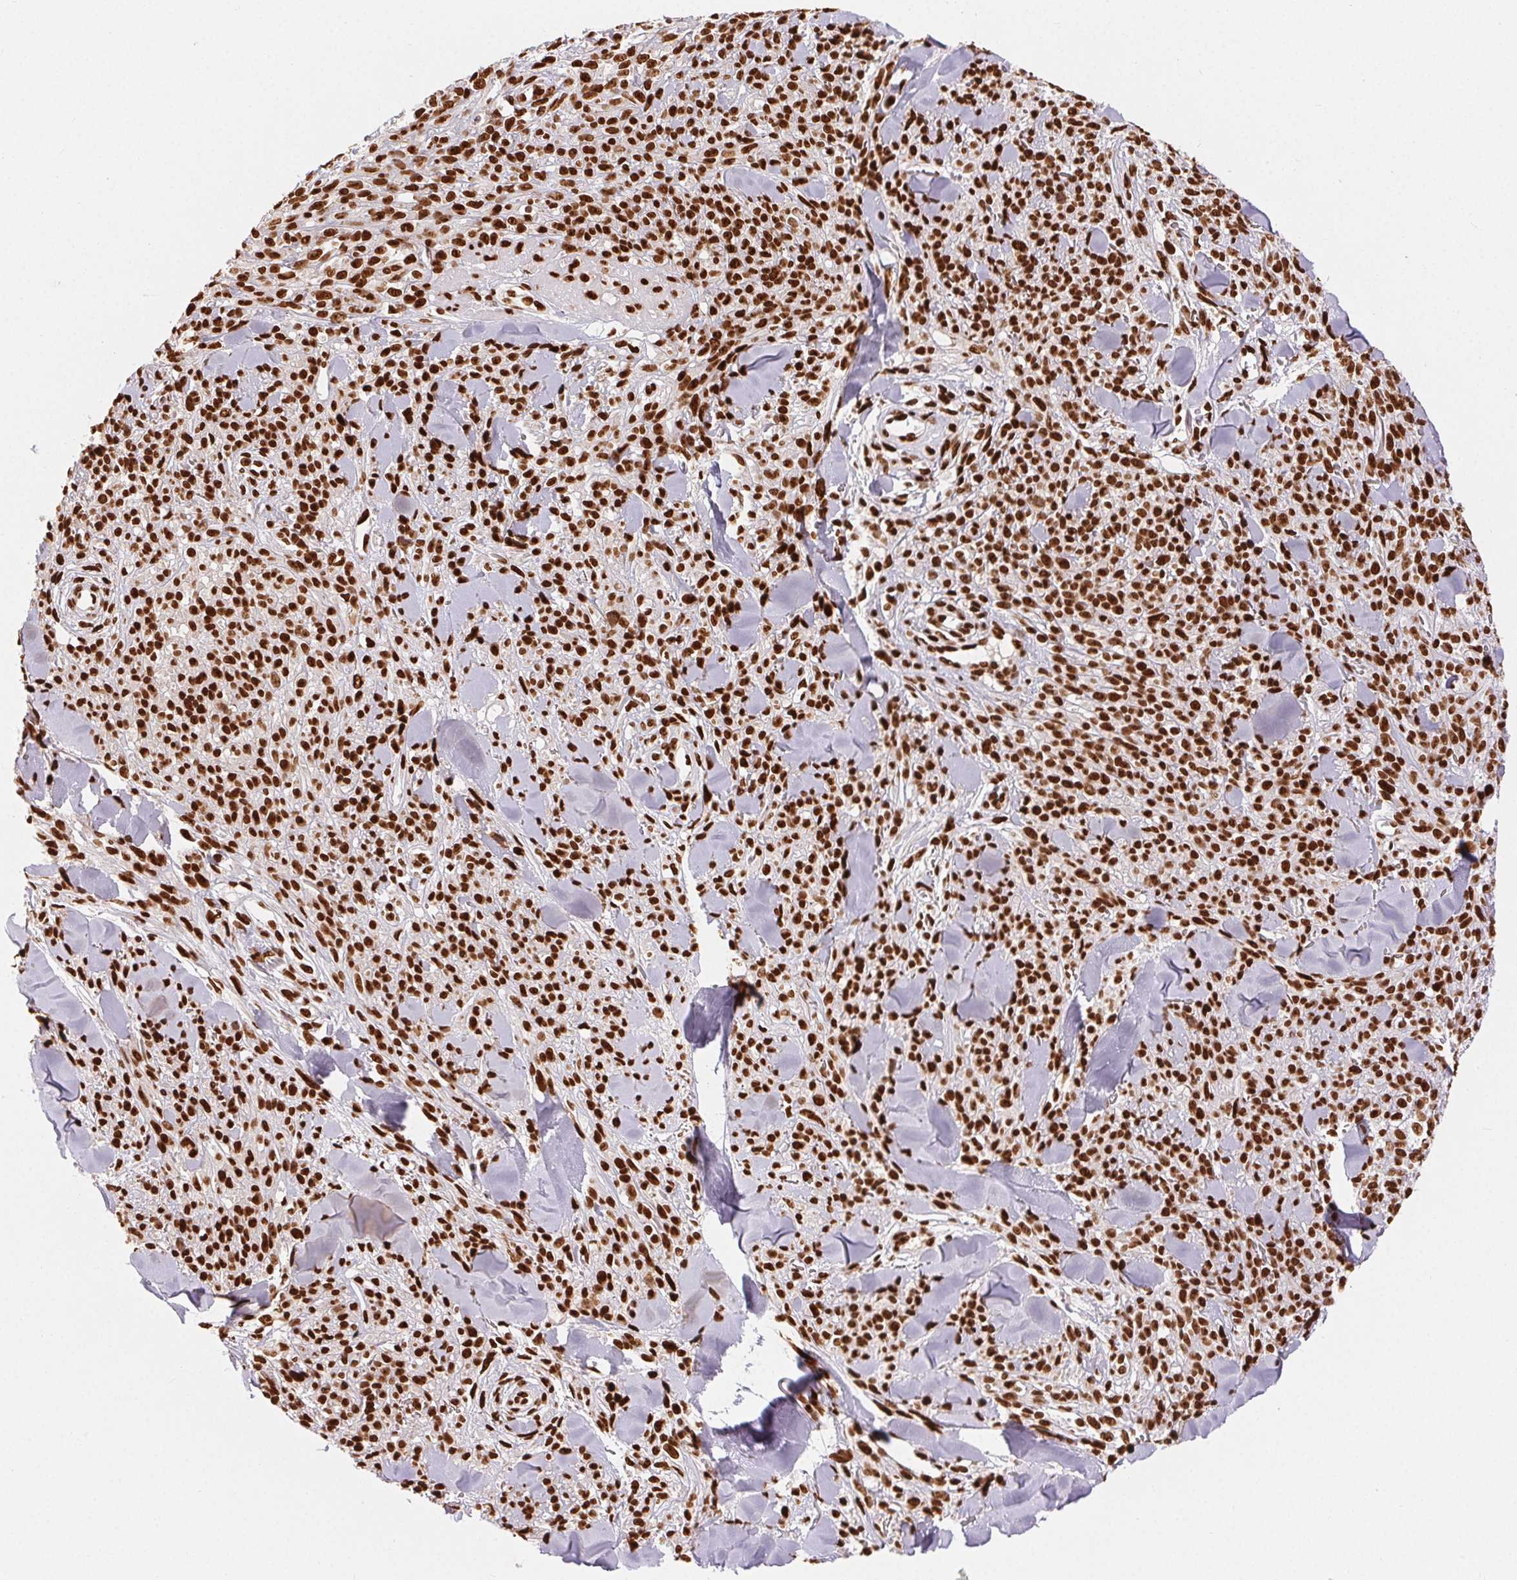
{"staining": {"intensity": "strong", "quantity": ">75%", "location": "nuclear"}, "tissue": "melanoma", "cell_type": "Tumor cells", "image_type": "cancer", "snomed": [{"axis": "morphology", "description": "Malignant melanoma, NOS"}, {"axis": "topography", "description": "Skin"}, {"axis": "topography", "description": "Skin of trunk"}], "caption": "Strong nuclear expression for a protein is seen in about >75% of tumor cells of malignant melanoma using immunohistochemistry.", "gene": "ZNF80", "patient": {"sex": "male", "age": 74}}